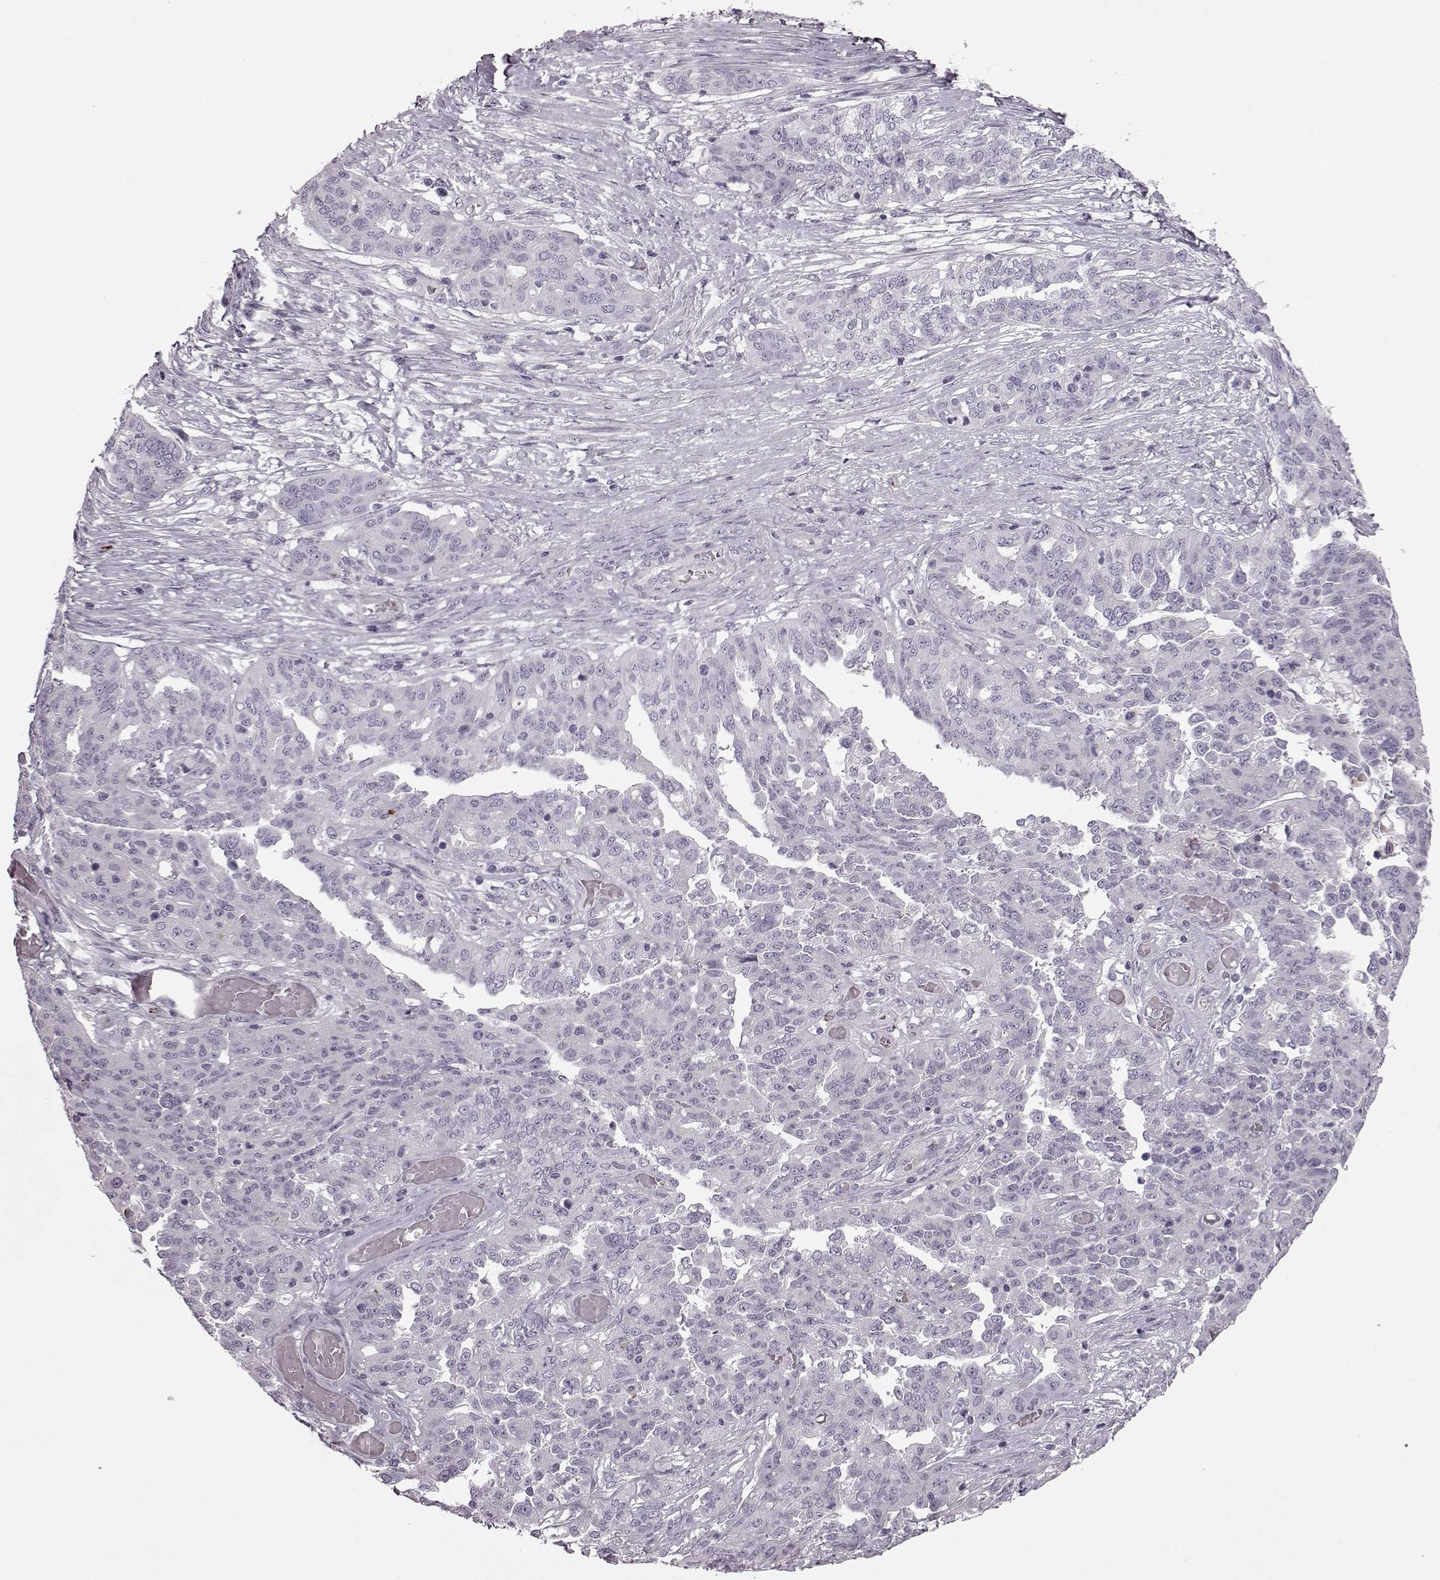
{"staining": {"intensity": "negative", "quantity": "none", "location": "none"}, "tissue": "ovarian cancer", "cell_type": "Tumor cells", "image_type": "cancer", "snomed": [{"axis": "morphology", "description": "Cystadenocarcinoma, serous, NOS"}, {"axis": "topography", "description": "Ovary"}], "caption": "There is no significant positivity in tumor cells of ovarian cancer (serous cystadenocarcinoma).", "gene": "SNTG1", "patient": {"sex": "female", "age": 67}}